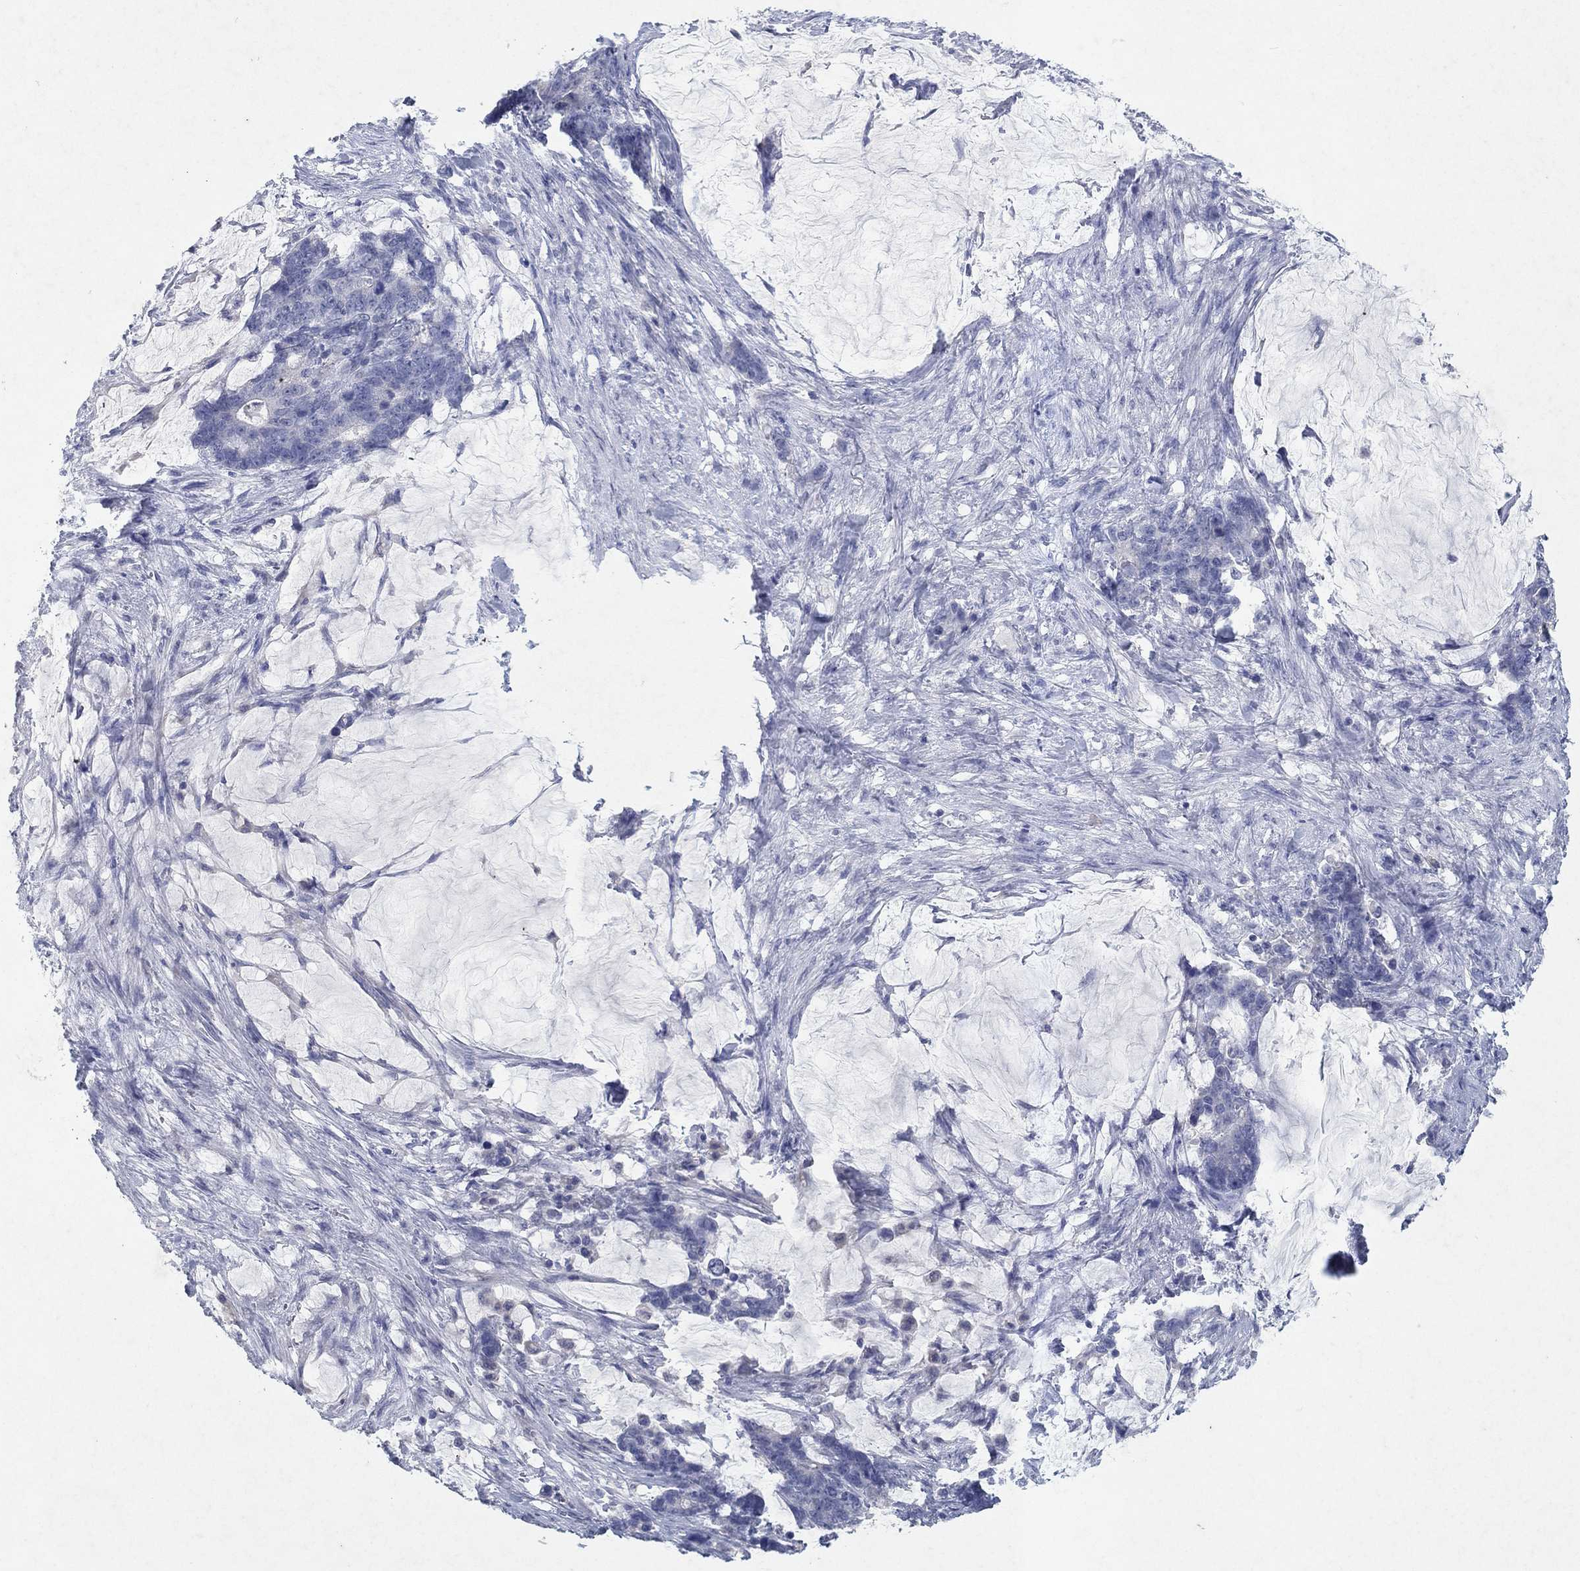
{"staining": {"intensity": "negative", "quantity": "none", "location": "none"}, "tissue": "stomach cancer", "cell_type": "Tumor cells", "image_type": "cancer", "snomed": [{"axis": "morphology", "description": "Normal tissue, NOS"}, {"axis": "morphology", "description": "Adenocarcinoma, NOS"}, {"axis": "topography", "description": "Stomach"}], "caption": "Immunohistochemistry micrograph of human stomach adenocarcinoma stained for a protein (brown), which exhibits no staining in tumor cells. (DAB (3,3'-diaminobenzidine) immunohistochemistry (IHC) visualized using brightfield microscopy, high magnification).", "gene": "KRT40", "patient": {"sex": "female", "age": 64}}